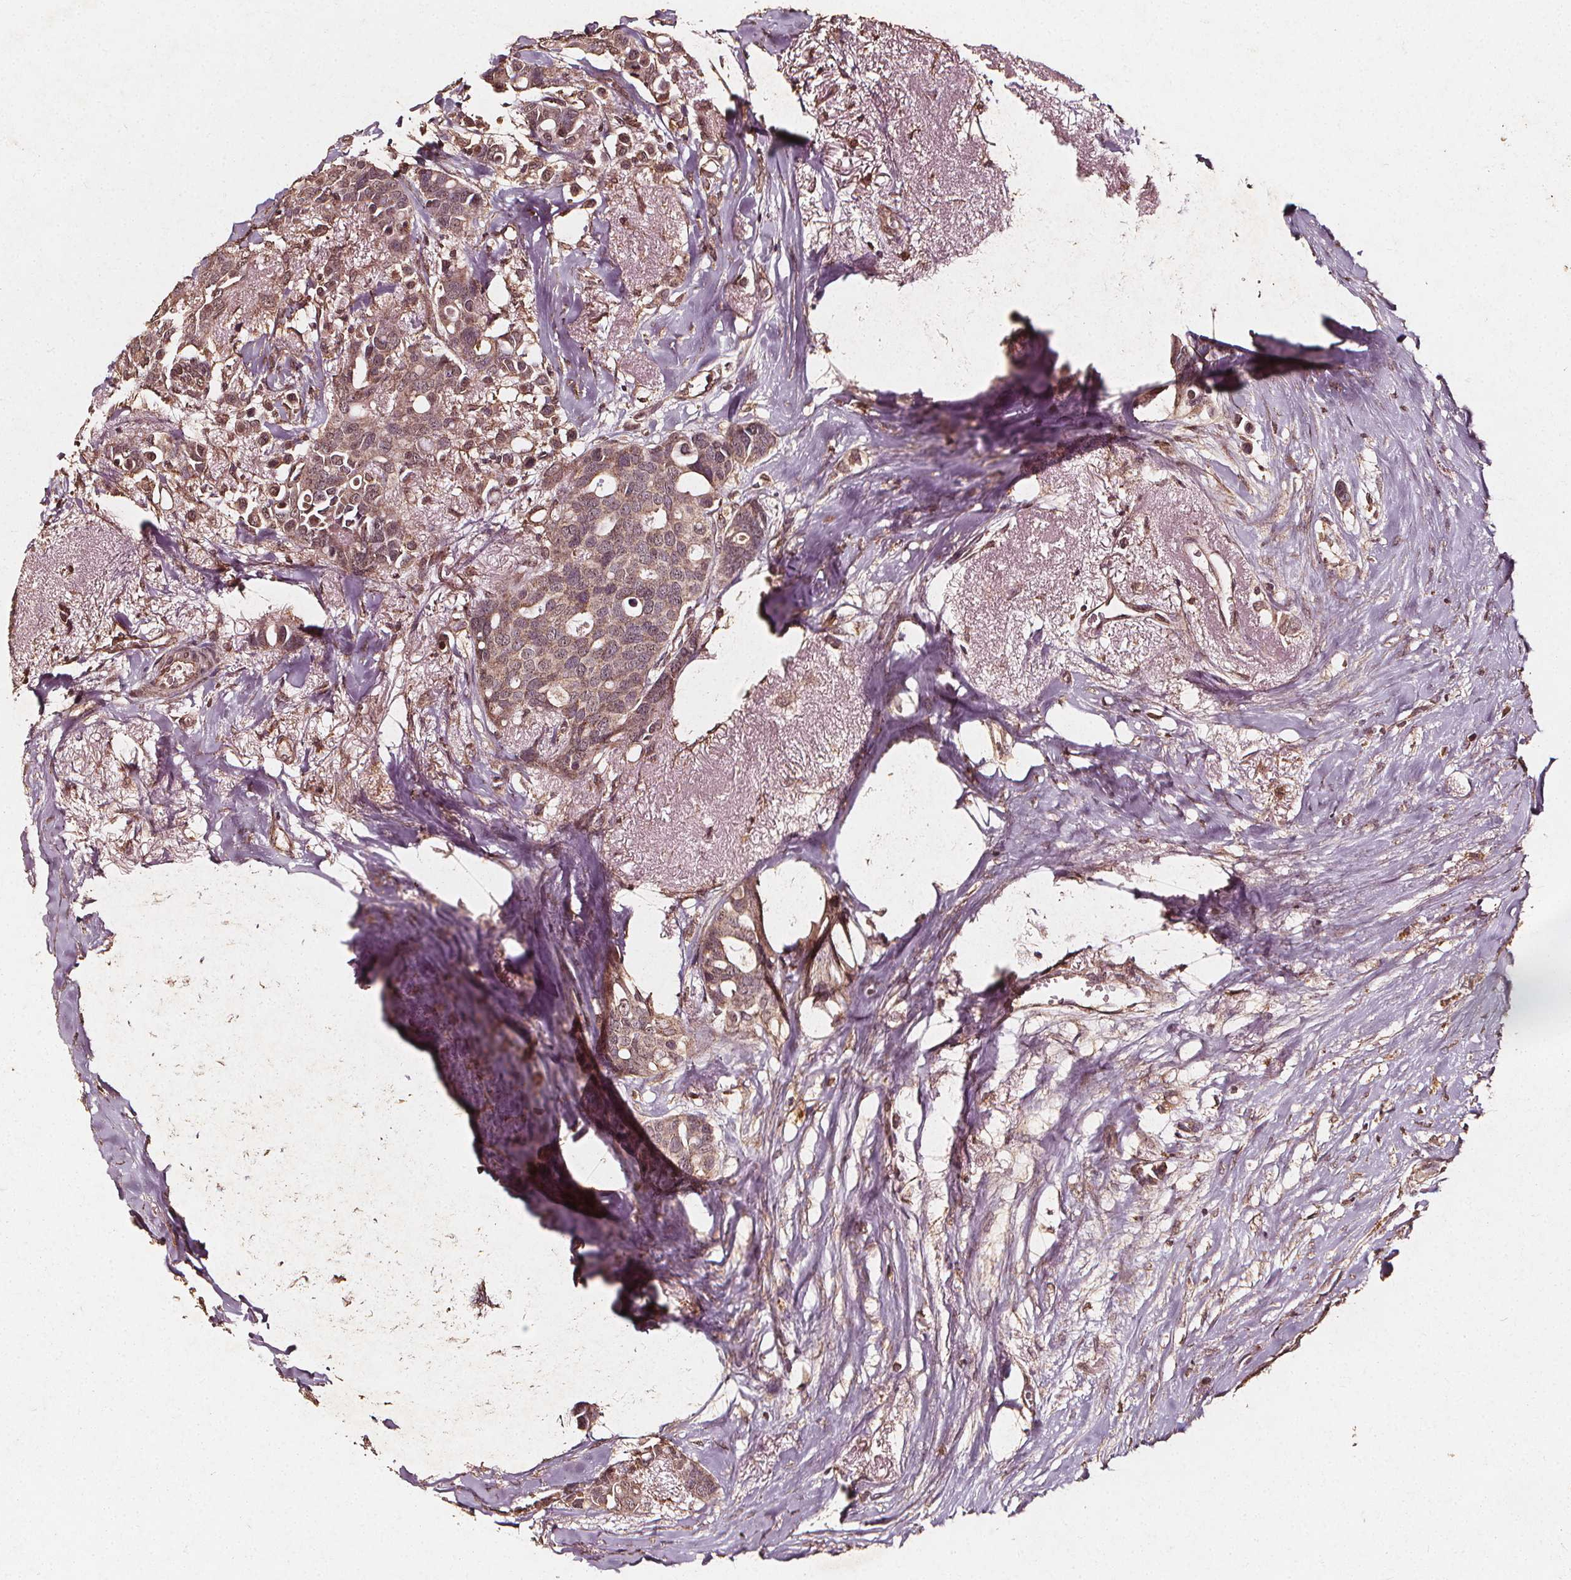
{"staining": {"intensity": "weak", "quantity": "25%-75%", "location": "cytoplasmic/membranous,nuclear"}, "tissue": "breast cancer", "cell_type": "Tumor cells", "image_type": "cancer", "snomed": [{"axis": "morphology", "description": "Duct carcinoma"}, {"axis": "topography", "description": "Breast"}], "caption": "Immunohistochemical staining of breast intraductal carcinoma demonstrates weak cytoplasmic/membranous and nuclear protein expression in approximately 25%-75% of tumor cells.", "gene": "ABCA1", "patient": {"sex": "female", "age": 54}}